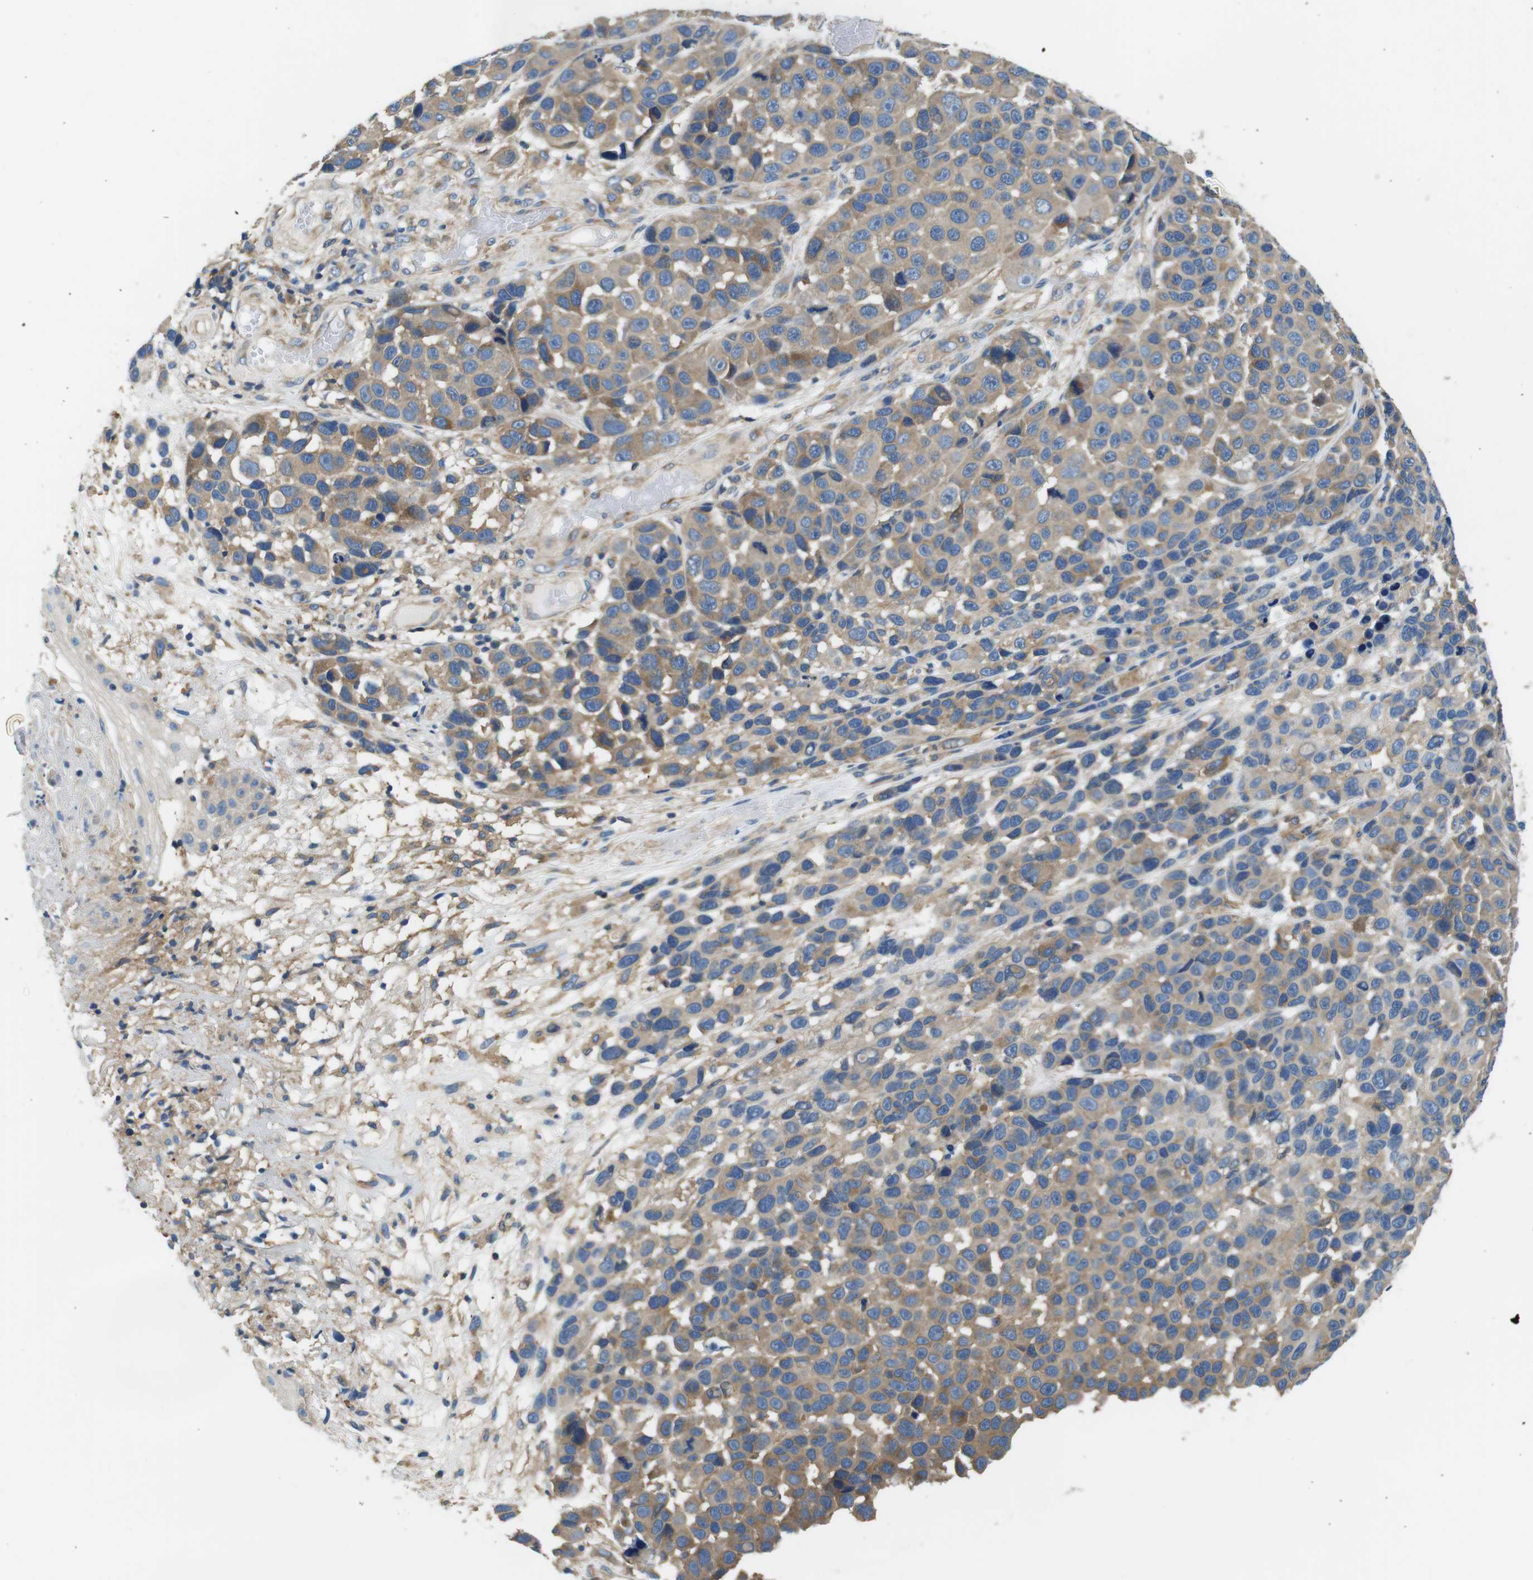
{"staining": {"intensity": "moderate", "quantity": ">75%", "location": "cytoplasmic/membranous"}, "tissue": "melanoma", "cell_type": "Tumor cells", "image_type": "cancer", "snomed": [{"axis": "morphology", "description": "Malignant melanoma, NOS"}, {"axis": "topography", "description": "Skin"}], "caption": "Immunohistochemistry (IHC) (DAB (3,3'-diaminobenzidine)) staining of human melanoma reveals moderate cytoplasmic/membranous protein expression in approximately >75% of tumor cells.", "gene": "DENND4C", "patient": {"sex": "male", "age": 53}}